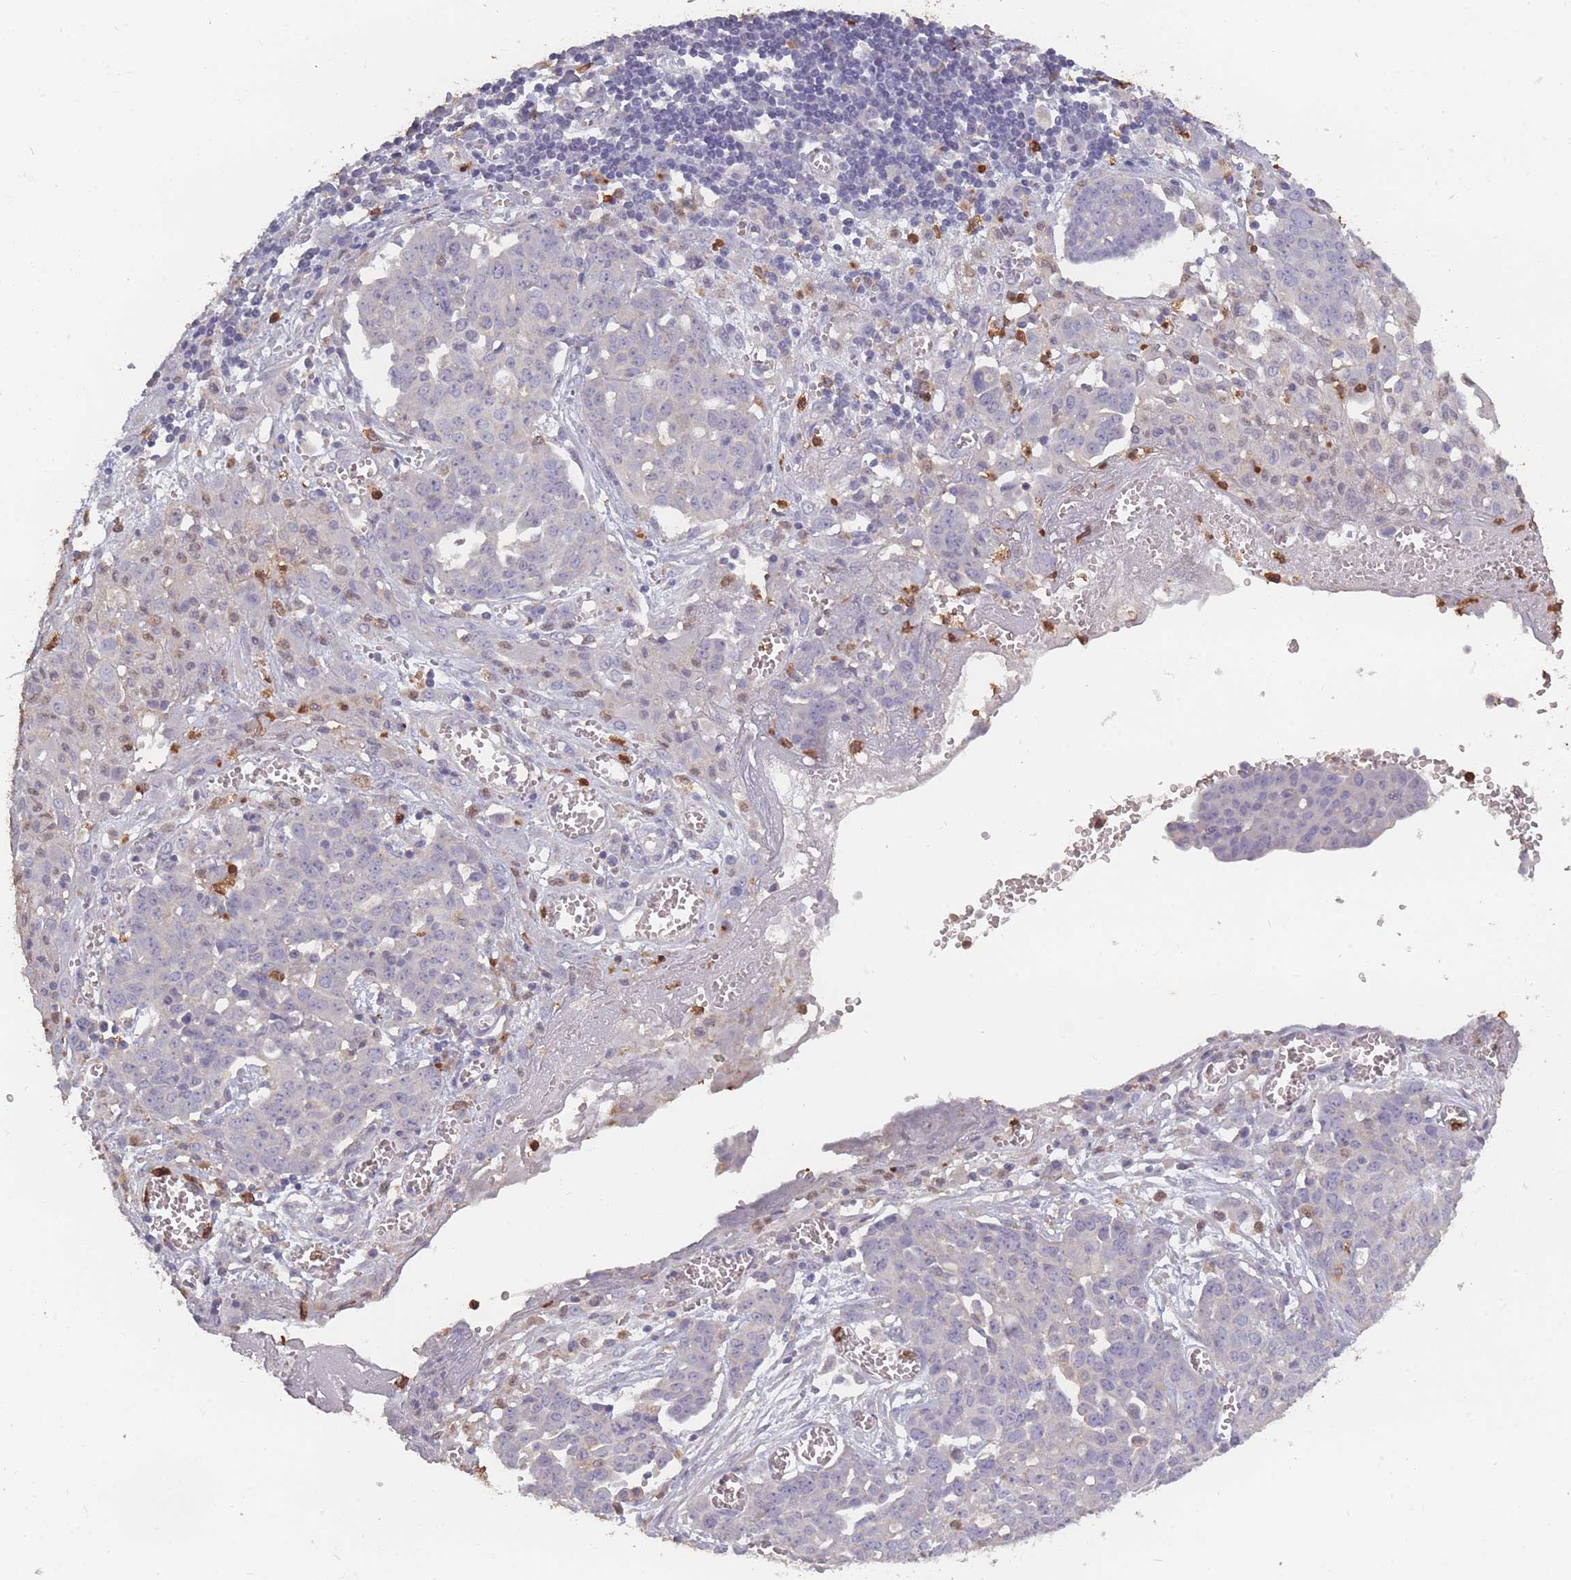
{"staining": {"intensity": "negative", "quantity": "none", "location": "none"}, "tissue": "ovarian cancer", "cell_type": "Tumor cells", "image_type": "cancer", "snomed": [{"axis": "morphology", "description": "Cystadenocarcinoma, serous, NOS"}, {"axis": "topography", "description": "Soft tissue"}, {"axis": "topography", "description": "Ovary"}], "caption": "A photomicrograph of human serous cystadenocarcinoma (ovarian) is negative for staining in tumor cells.", "gene": "BST1", "patient": {"sex": "female", "age": 57}}